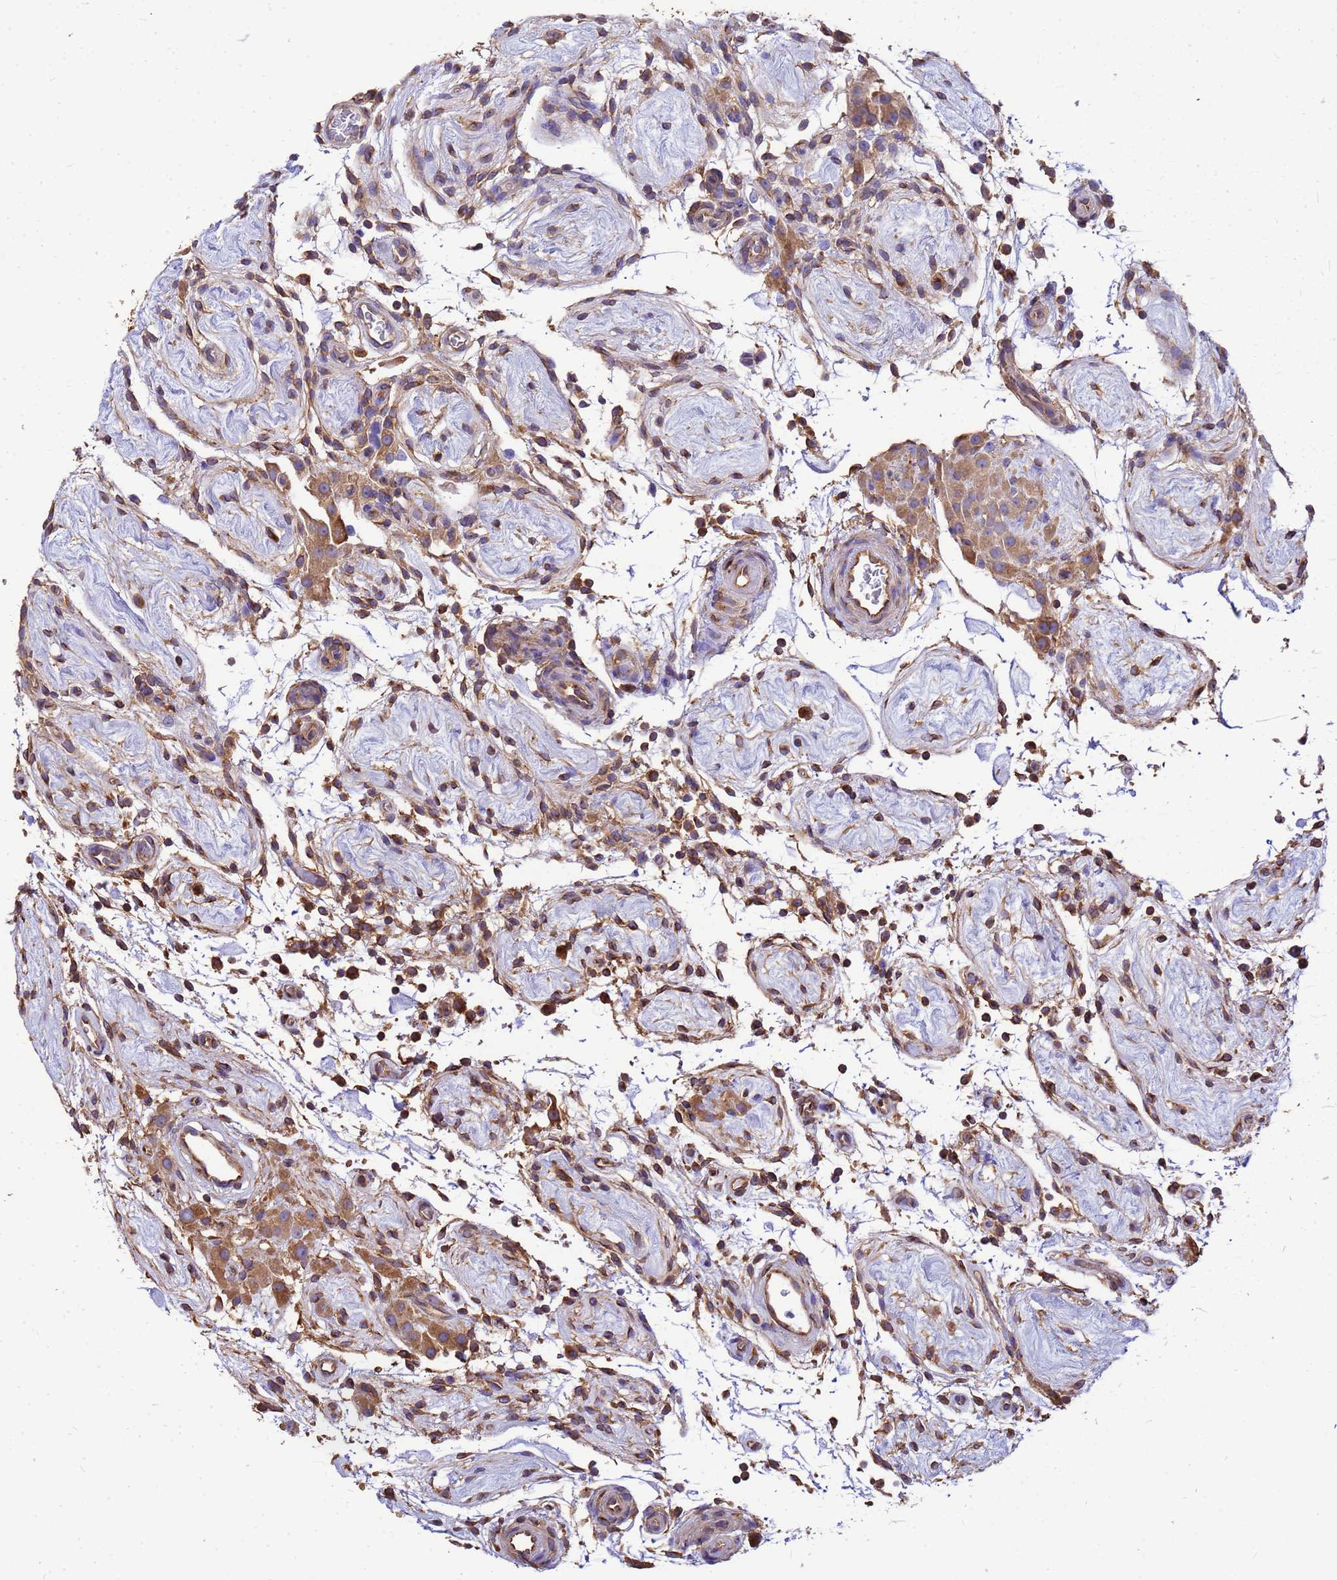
{"staining": {"intensity": "strong", "quantity": ">75%", "location": "cytoplasmic/membranous"}, "tissue": "testis cancer", "cell_type": "Tumor cells", "image_type": "cancer", "snomed": [{"axis": "morphology", "description": "Seminoma, NOS"}, {"axis": "topography", "description": "Testis"}], "caption": "This histopathology image shows immunohistochemistry staining of human testis seminoma, with high strong cytoplasmic/membranous expression in about >75% of tumor cells.", "gene": "TUBB1", "patient": {"sex": "male", "age": 49}}